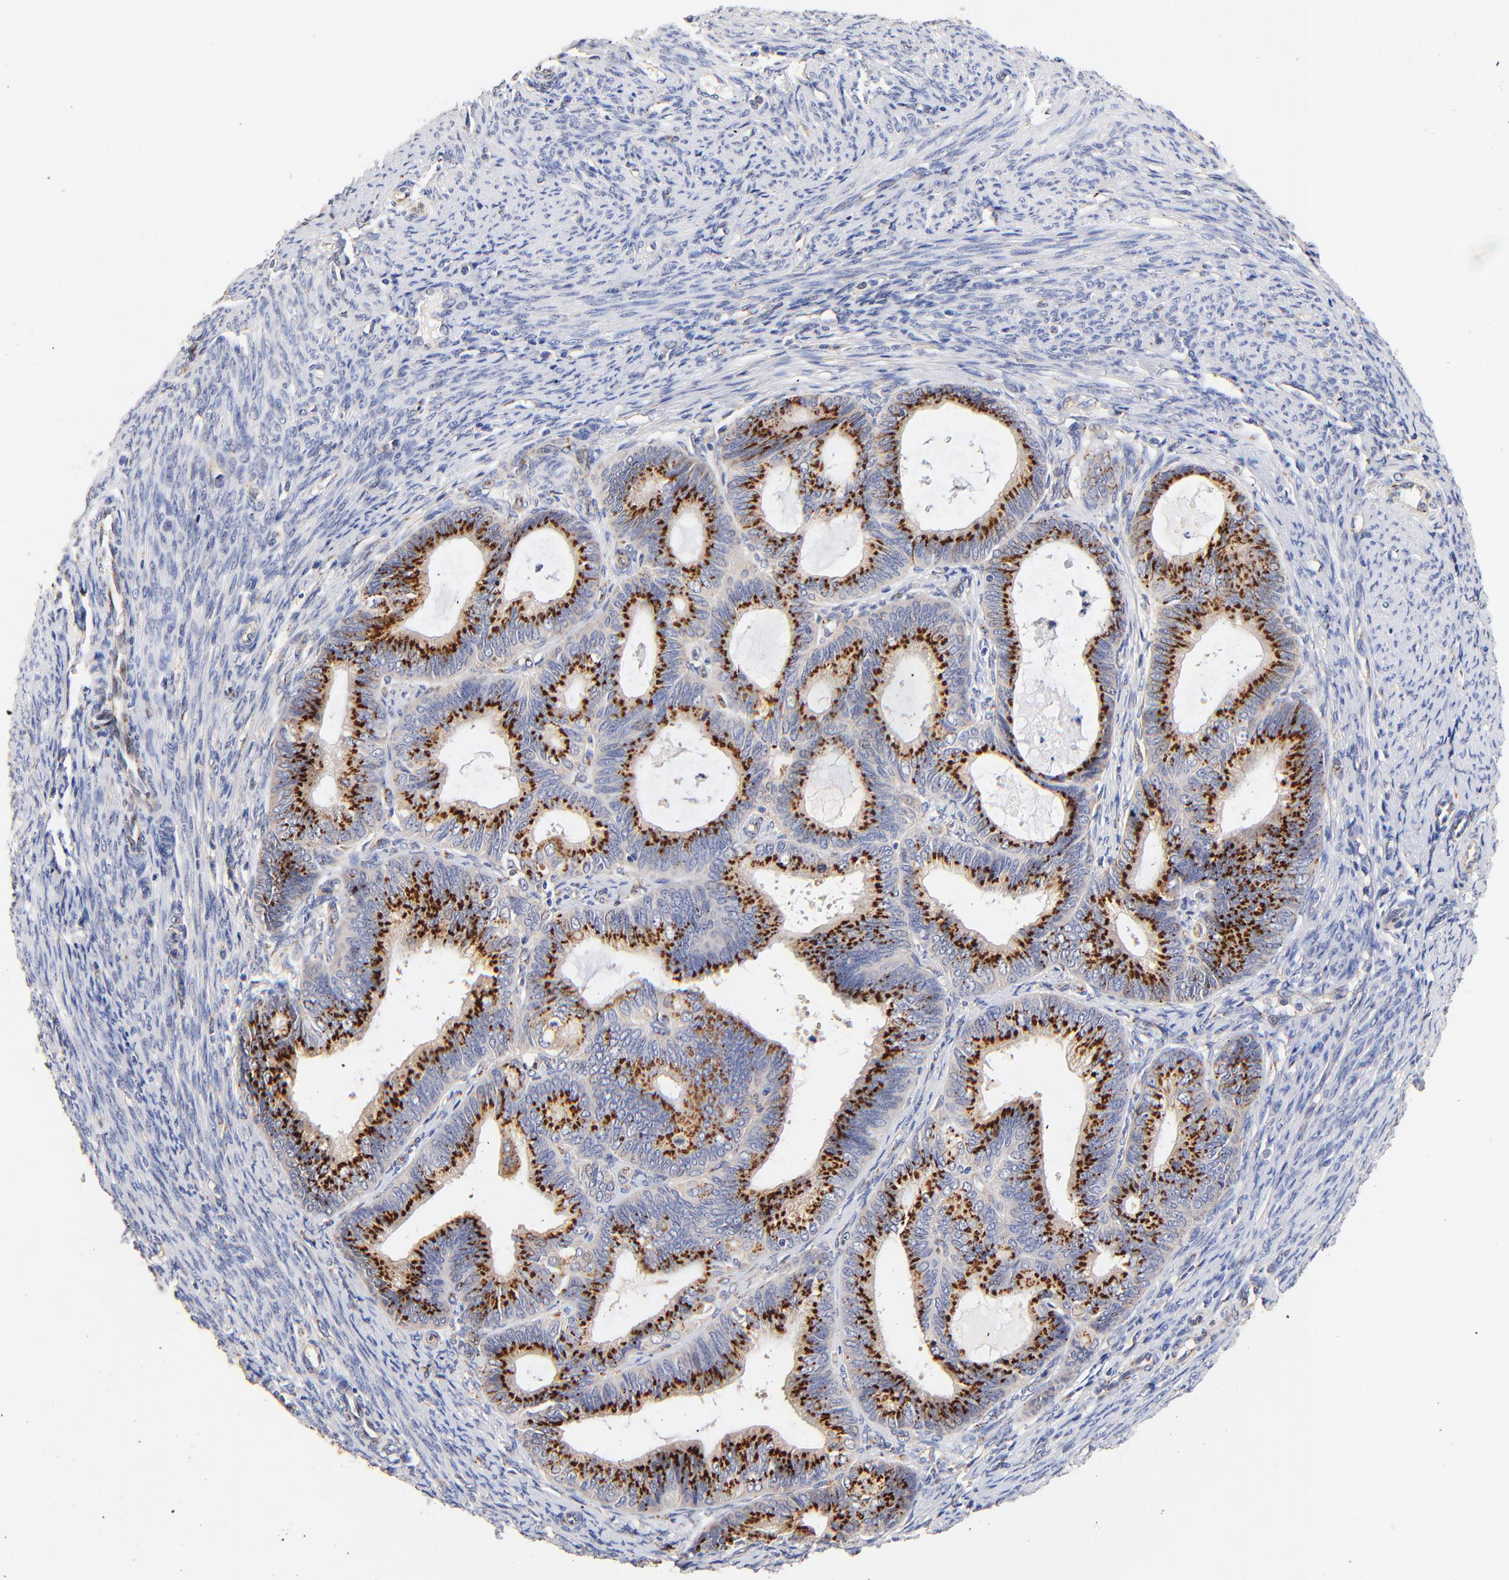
{"staining": {"intensity": "moderate", "quantity": ">75%", "location": "cytoplasmic/membranous"}, "tissue": "endometrial cancer", "cell_type": "Tumor cells", "image_type": "cancer", "snomed": [{"axis": "morphology", "description": "Adenocarcinoma, NOS"}, {"axis": "topography", "description": "Endometrium"}], "caption": "IHC histopathology image of neoplastic tissue: endometrial cancer (adenocarcinoma) stained using immunohistochemistry (IHC) displays medium levels of moderate protein expression localized specifically in the cytoplasmic/membranous of tumor cells, appearing as a cytoplasmic/membranous brown color.", "gene": "FMNL3", "patient": {"sex": "female", "age": 63}}